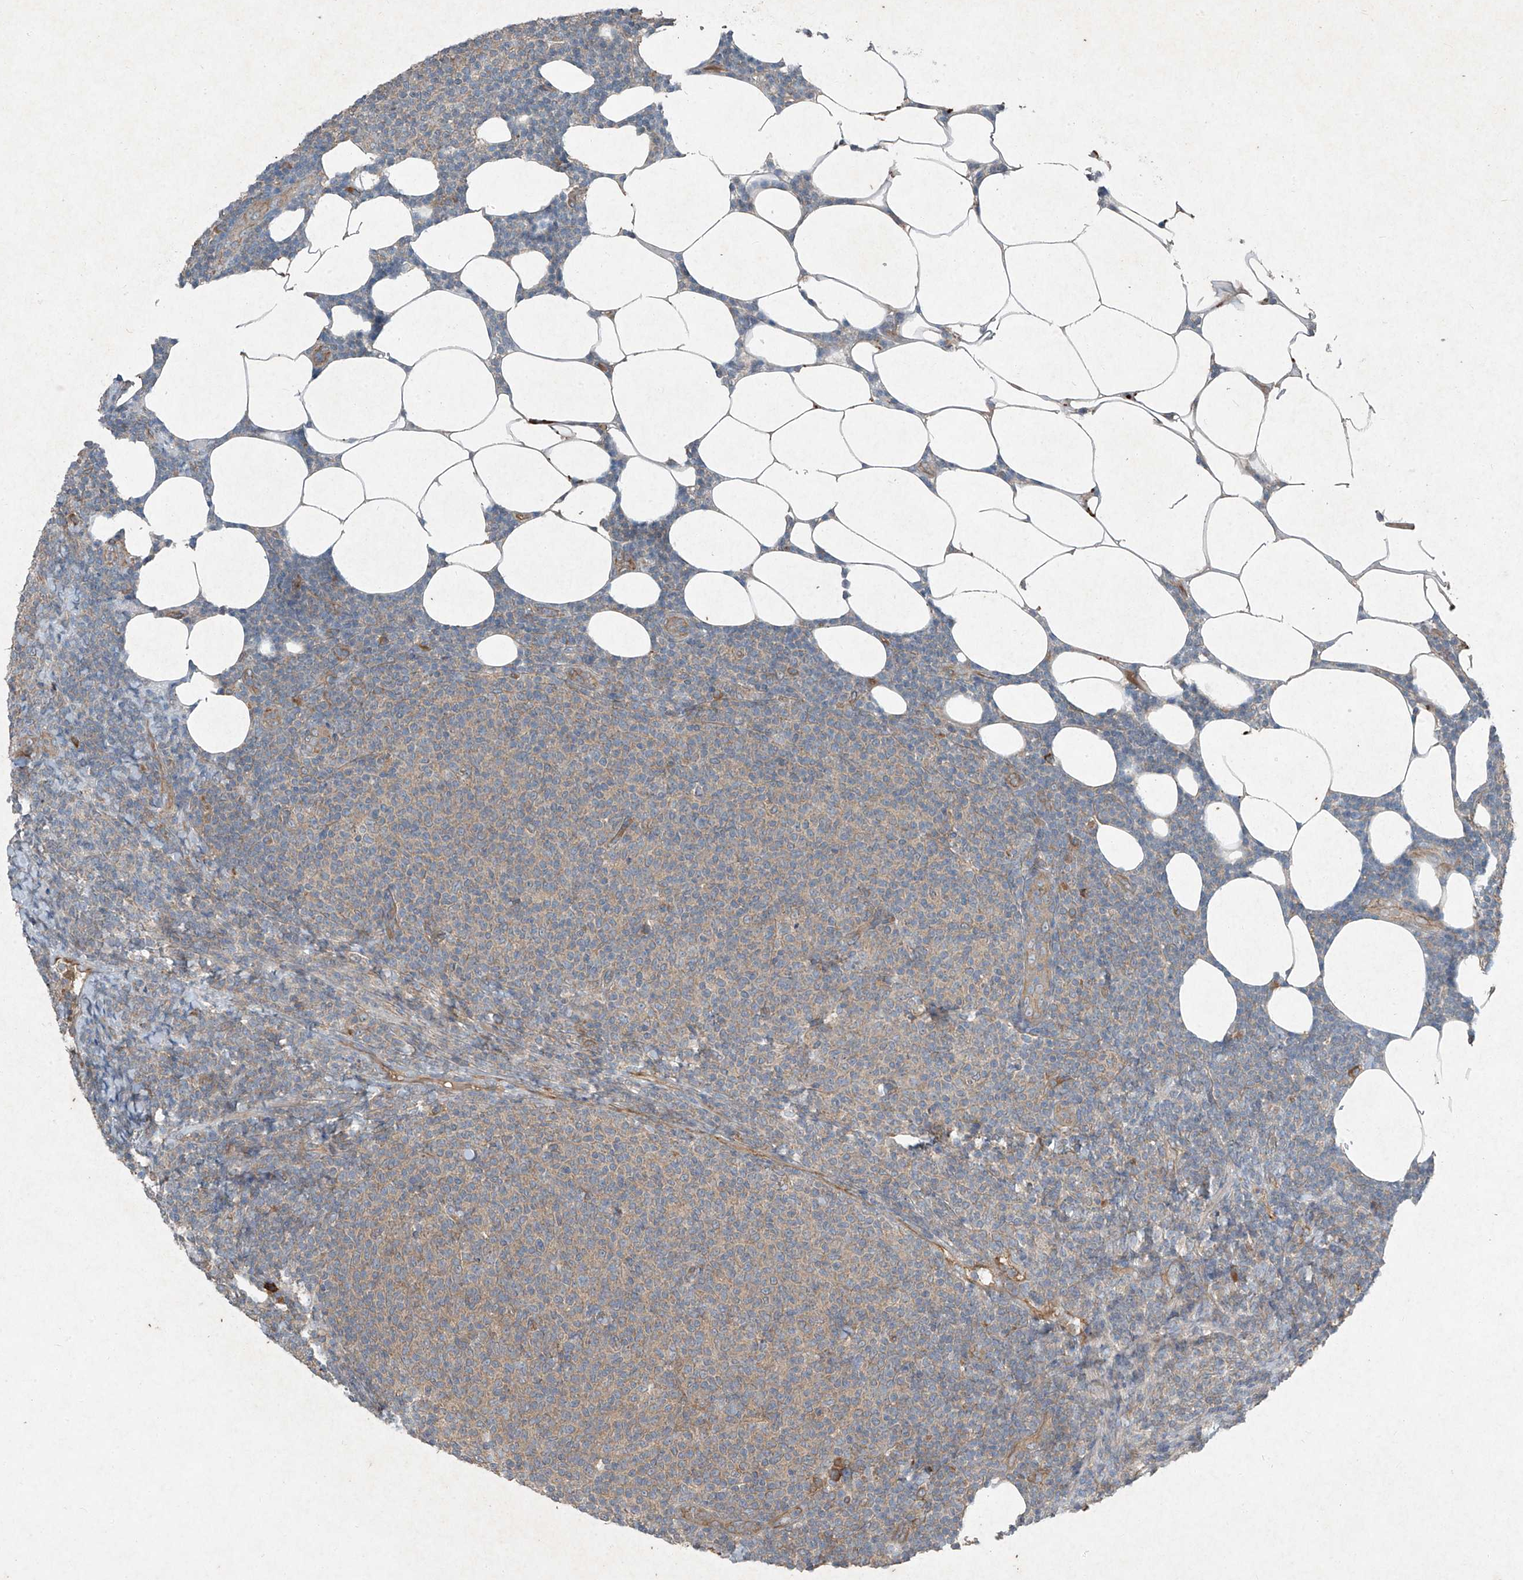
{"staining": {"intensity": "weak", "quantity": "<25%", "location": "cytoplasmic/membranous"}, "tissue": "lymphoma", "cell_type": "Tumor cells", "image_type": "cancer", "snomed": [{"axis": "morphology", "description": "Malignant lymphoma, non-Hodgkin's type, Low grade"}, {"axis": "topography", "description": "Lymph node"}], "caption": "Immunohistochemical staining of human malignant lymphoma, non-Hodgkin's type (low-grade) displays no significant staining in tumor cells. (Brightfield microscopy of DAB (3,3'-diaminobenzidine) IHC at high magnification).", "gene": "FOXRED2", "patient": {"sex": "male", "age": 66}}